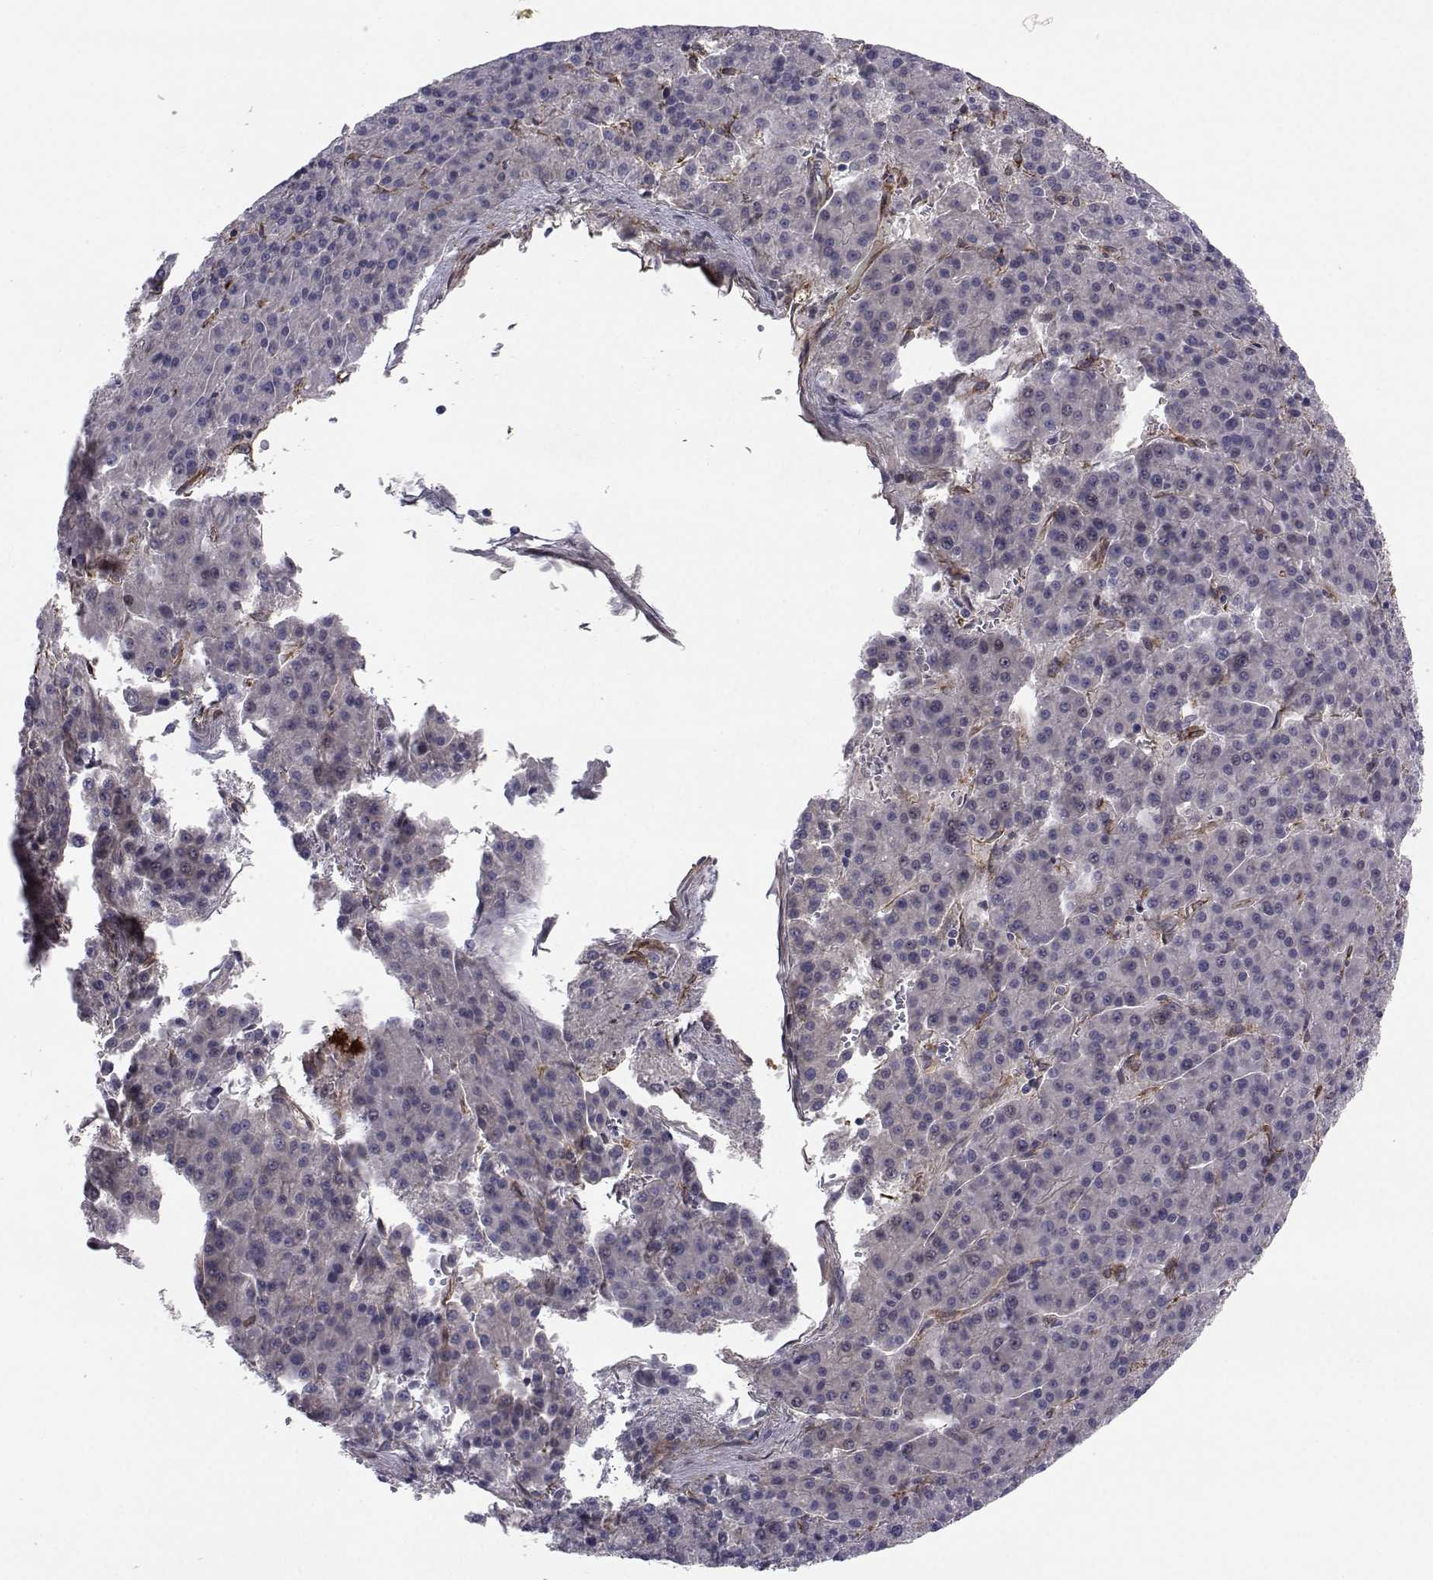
{"staining": {"intensity": "negative", "quantity": "none", "location": "none"}, "tissue": "liver cancer", "cell_type": "Tumor cells", "image_type": "cancer", "snomed": [{"axis": "morphology", "description": "Carcinoma, Hepatocellular, NOS"}, {"axis": "topography", "description": "Liver"}], "caption": "DAB (3,3'-diaminobenzidine) immunohistochemical staining of human hepatocellular carcinoma (liver) exhibits no significant positivity in tumor cells.", "gene": "TRIP10", "patient": {"sex": "female", "age": 58}}